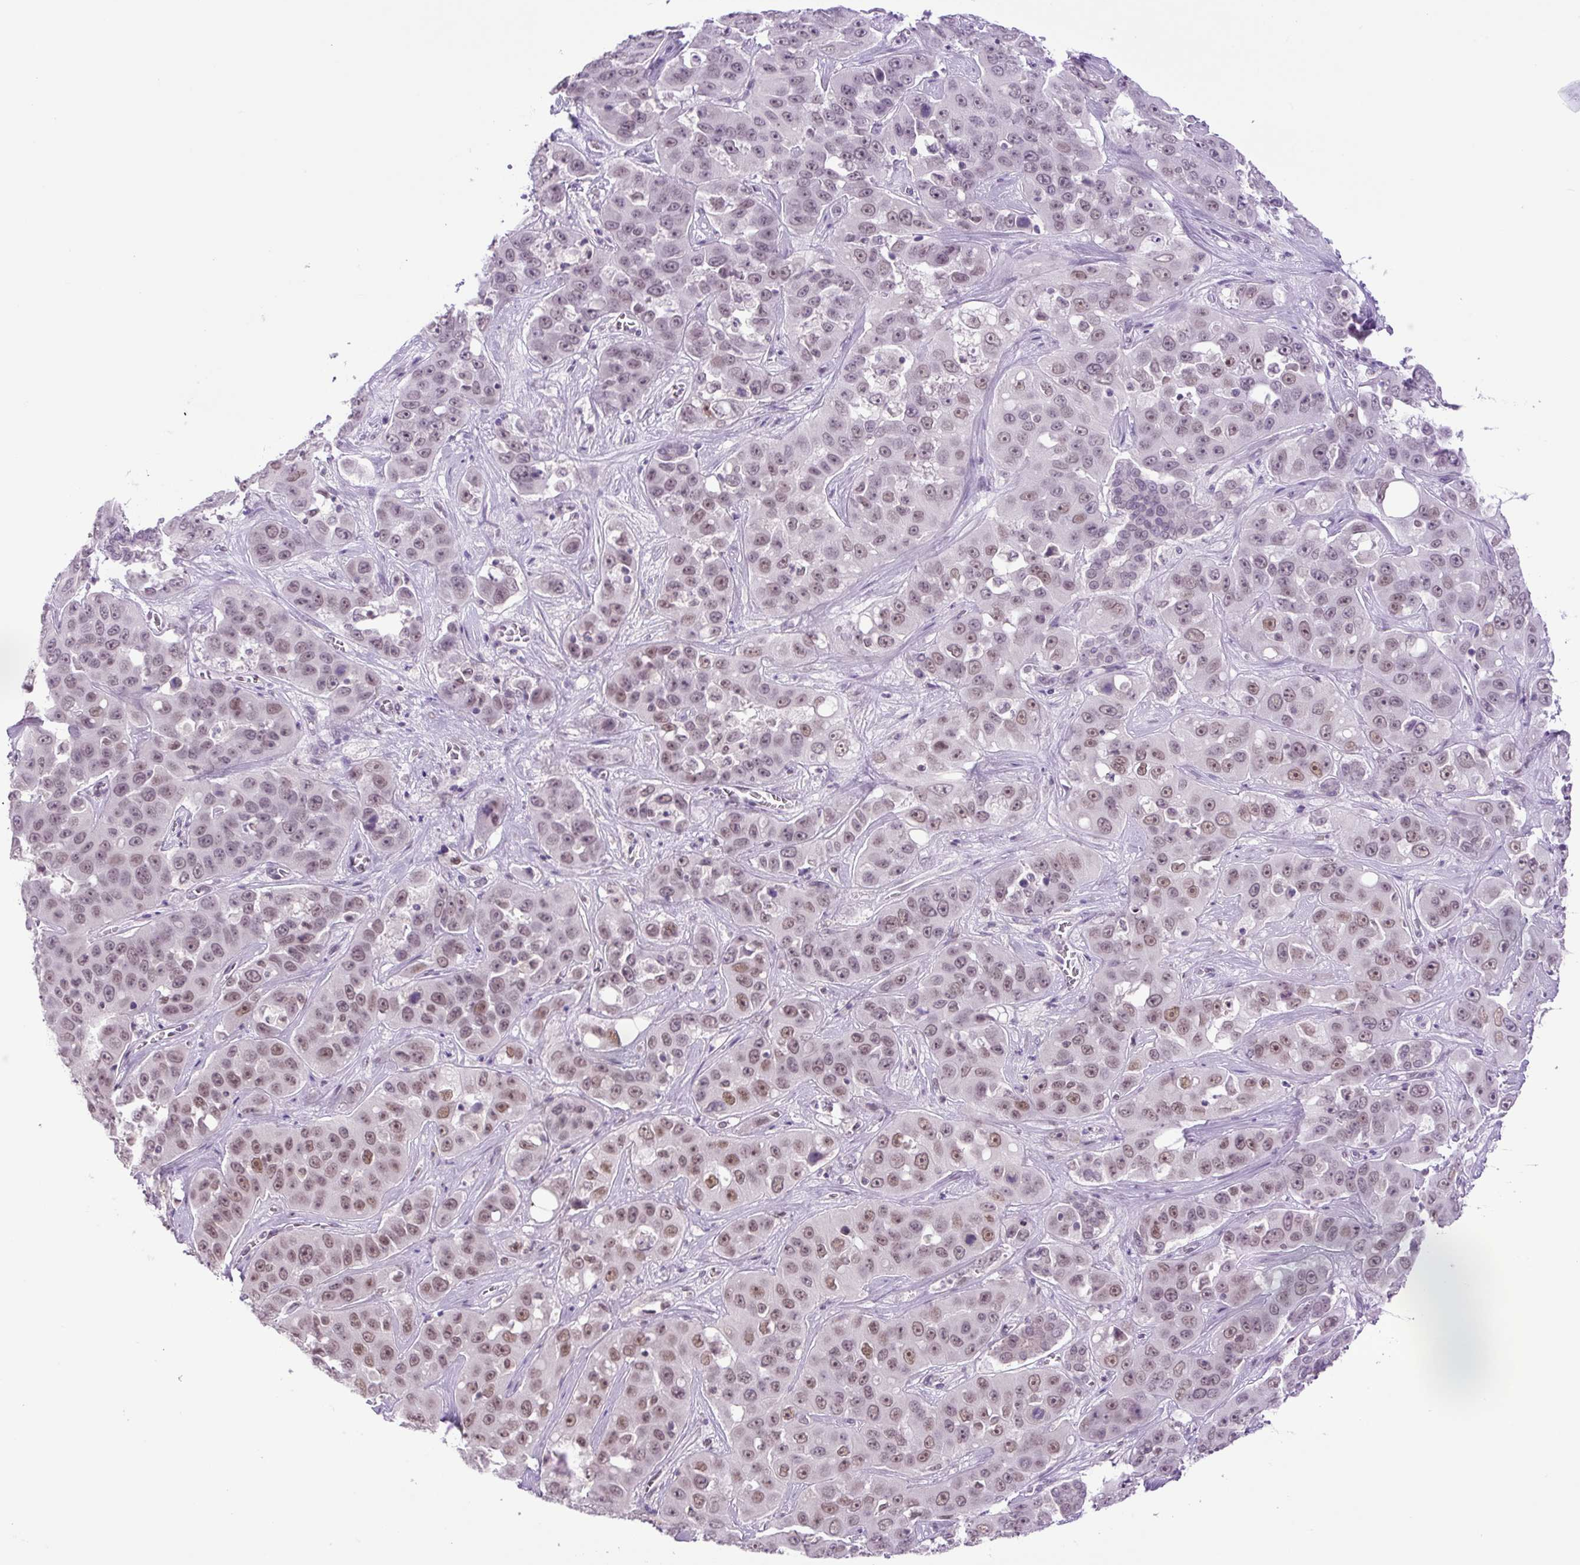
{"staining": {"intensity": "moderate", "quantity": "25%-75%", "location": "nuclear"}, "tissue": "liver cancer", "cell_type": "Tumor cells", "image_type": "cancer", "snomed": [{"axis": "morphology", "description": "Cholangiocarcinoma"}, {"axis": "topography", "description": "Liver"}], "caption": "Immunohistochemistry (IHC) staining of liver cancer (cholangiocarcinoma), which shows medium levels of moderate nuclear expression in approximately 25%-75% of tumor cells indicating moderate nuclear protein staining. The staining was performed using DAB (brown) for protein detection and nuclei were counterstained in hematoxylin (blue).", "gene": "KPNA1", "patient": {"sex": "female", "age": 52}}